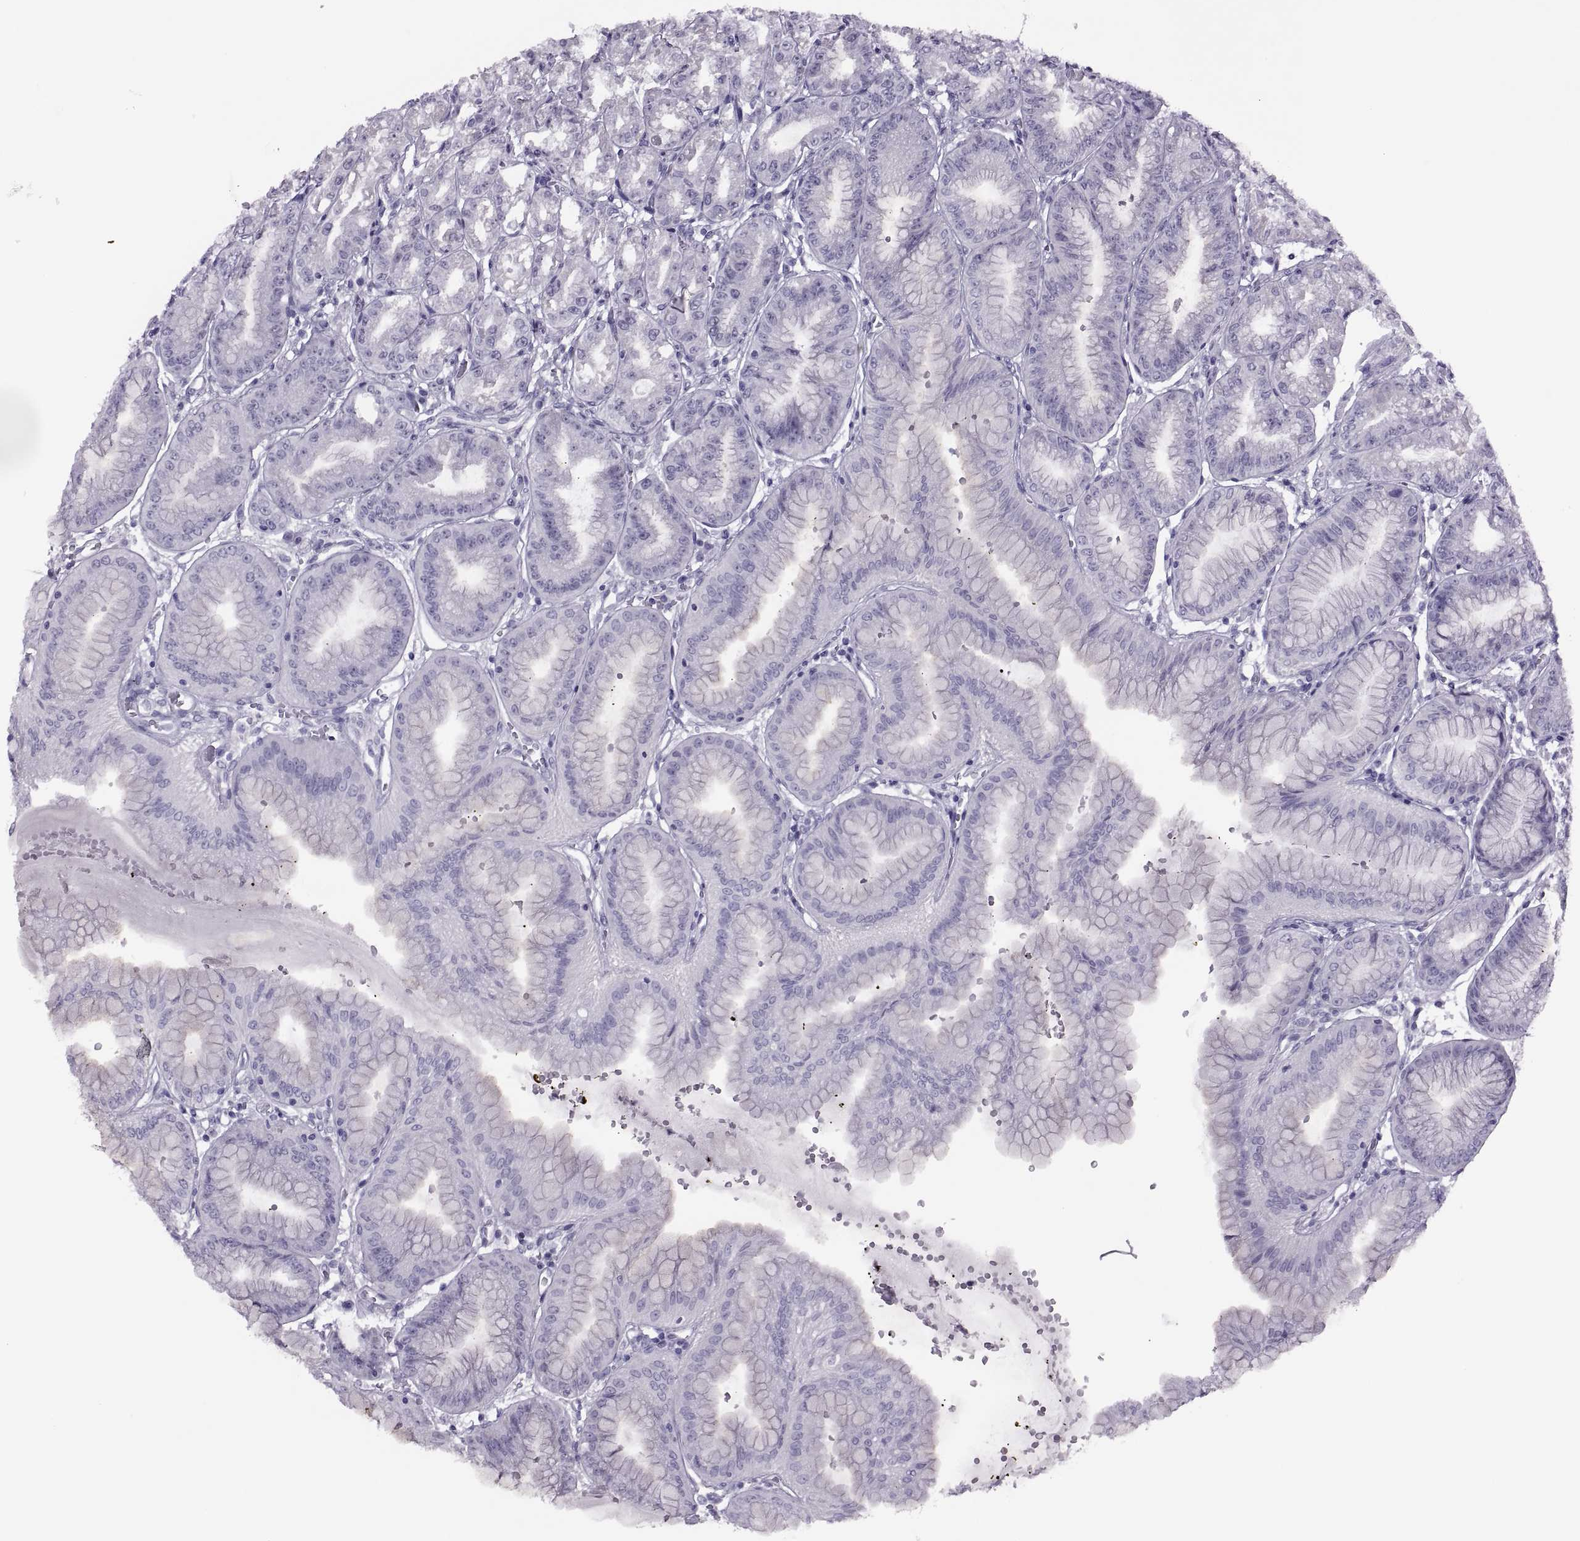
{"staining": {"intensity": "negative", "quantity": "none", "location": "none"}, "tissue": "stomach", "cell_type": "Glandular cells", "image_type": "normal", "snomed": [{"axis": "morphology", "description": "Normal tissue, NOS"}, {"axis": "topography", "description": "Stomach, lower"}], "caption": "DAB (3,3'-diaminobenzidine) immunohistochemical staining of unremarkable human stomach exhibits no significant expression in glandular cells.", "gene": "FAM24A", "patient": {"sex": "male", "age": 71}}